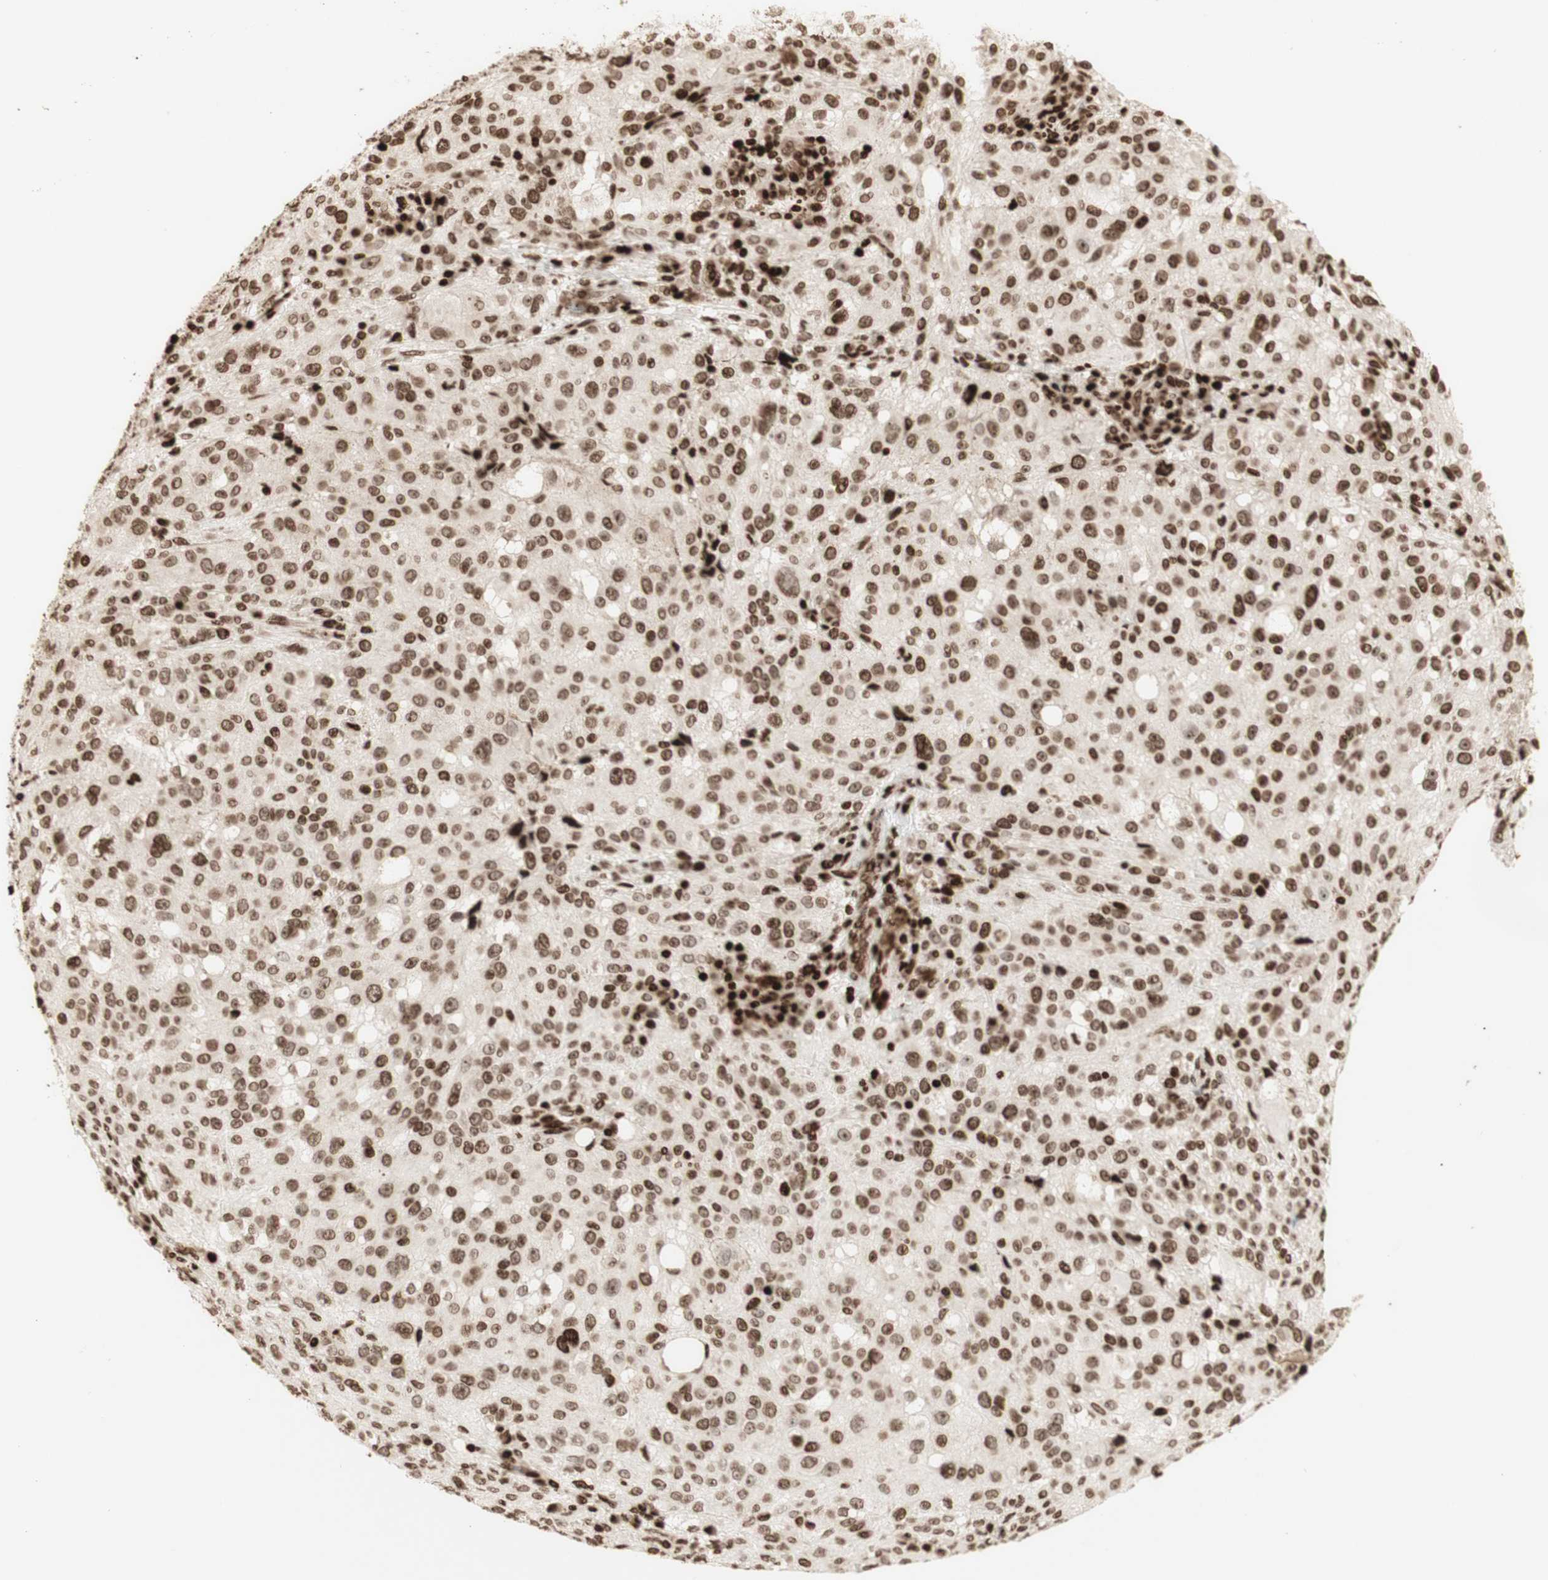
{"staining": {"intensity": "strong", "quantity": ">75%", "location": "nuclear"}, "tissue": "melanoma", "cell_type": "Tumor cells", "image_type": "cancer", "snomed": [{"axis": "morphology", "description": "Necrosis, NOS"}, {"axis": "morphology", "description": "Malignant melanoma, NOS"}, {"axis": "topography", "description": "Skin"}], "caption": "Tumor cells show strong nuclear expression in approximately >75% of cells in malignant melanoma.", "gene": "NCAPD2", "patient": {"sex": "female", "age": 87}}